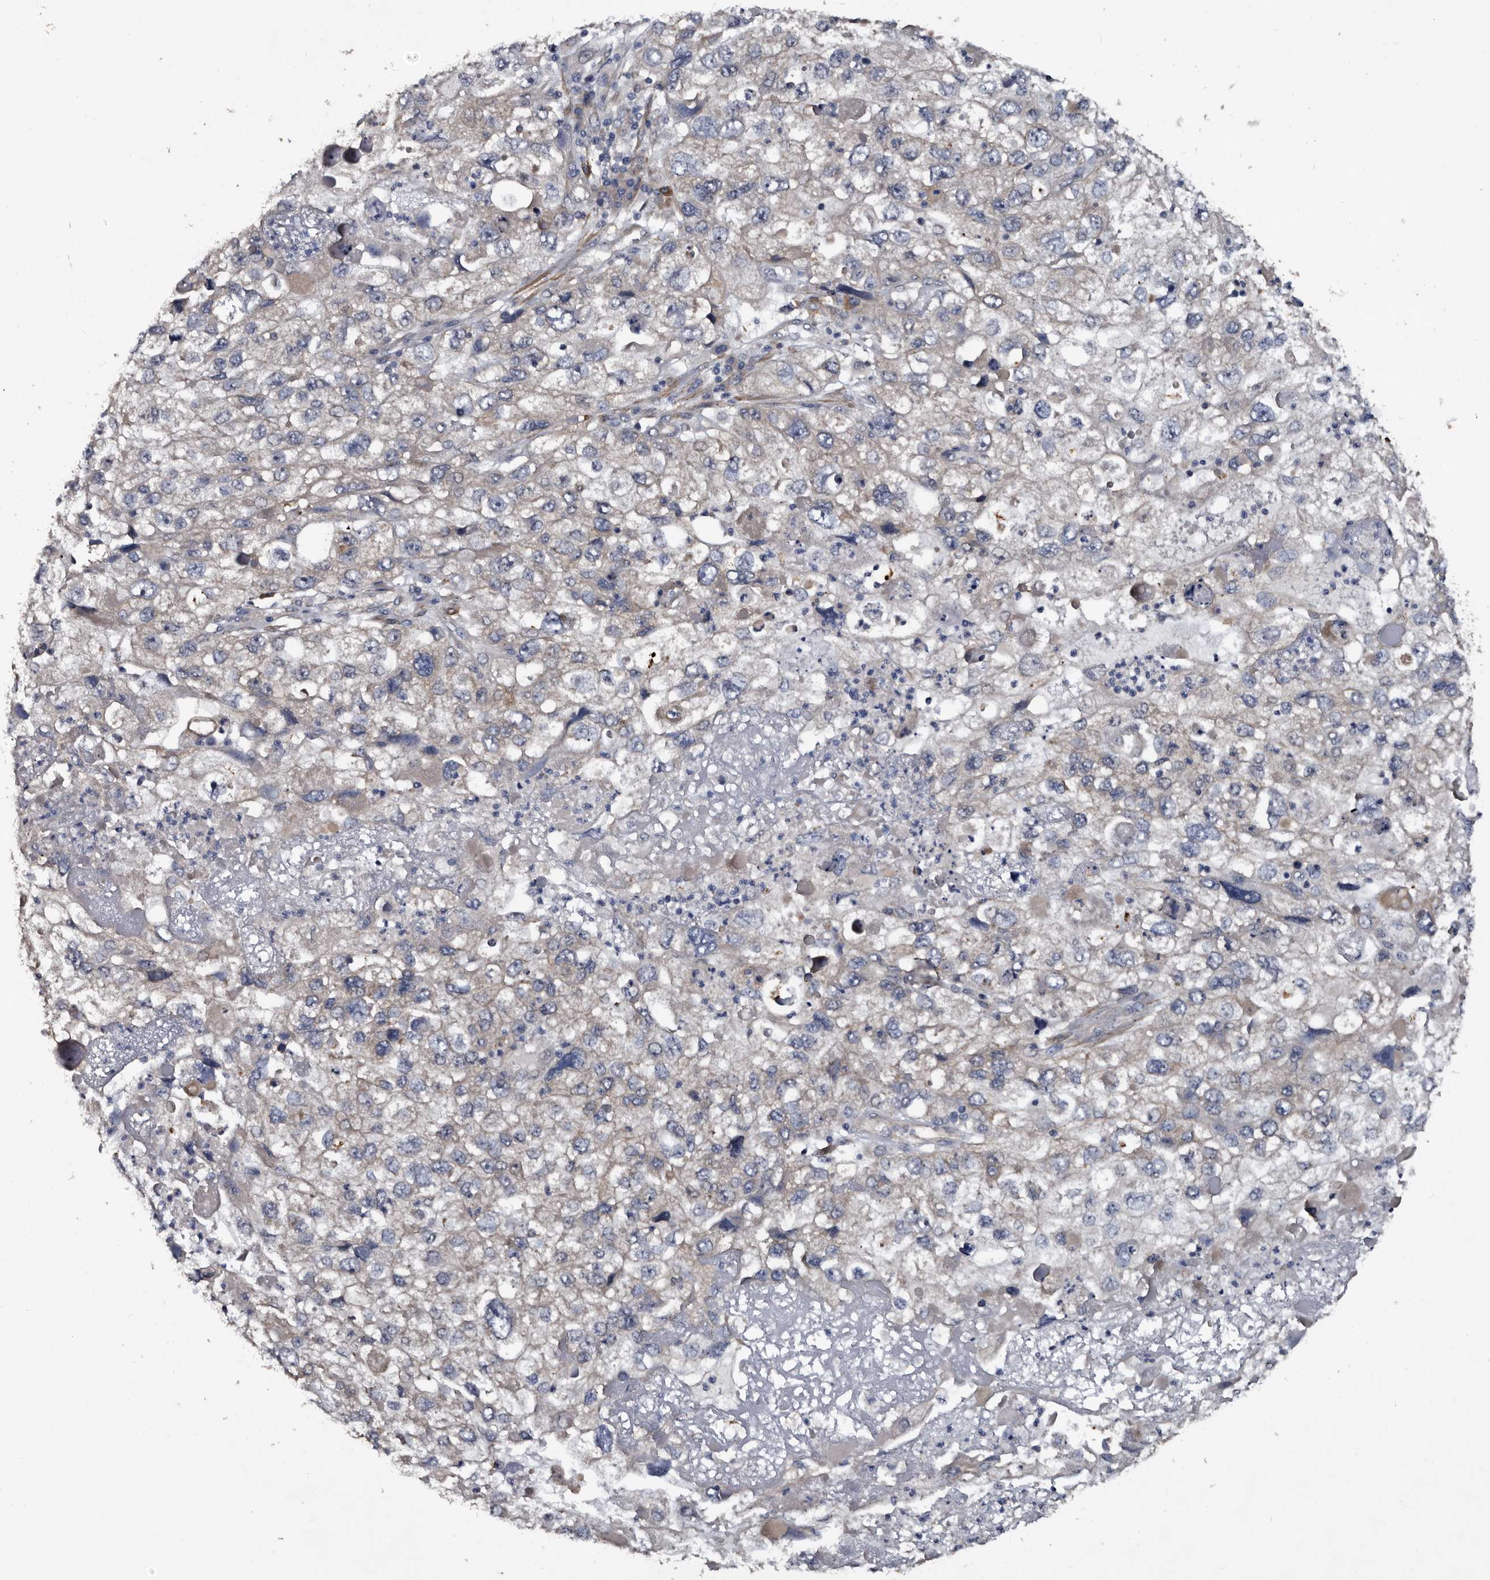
{"staining": {"intensity": "weak", "quantity": "<25%", "location": "cytoplasmic/membranous"}, "tissue": "endometrial cancer", "cell_type": "Tumor cells", "image_type": "cancer", "snomed": [{"axis": "morphology", "description": "Adenocarcinoma, NOS"}, {"axis": "topography", "description": "Endometrium"}], "caption": "There is no significant expression in tumor cells of endometrial cancer.", "gene": "IARS1", "patient": {"sex": "female", "age": 49}}